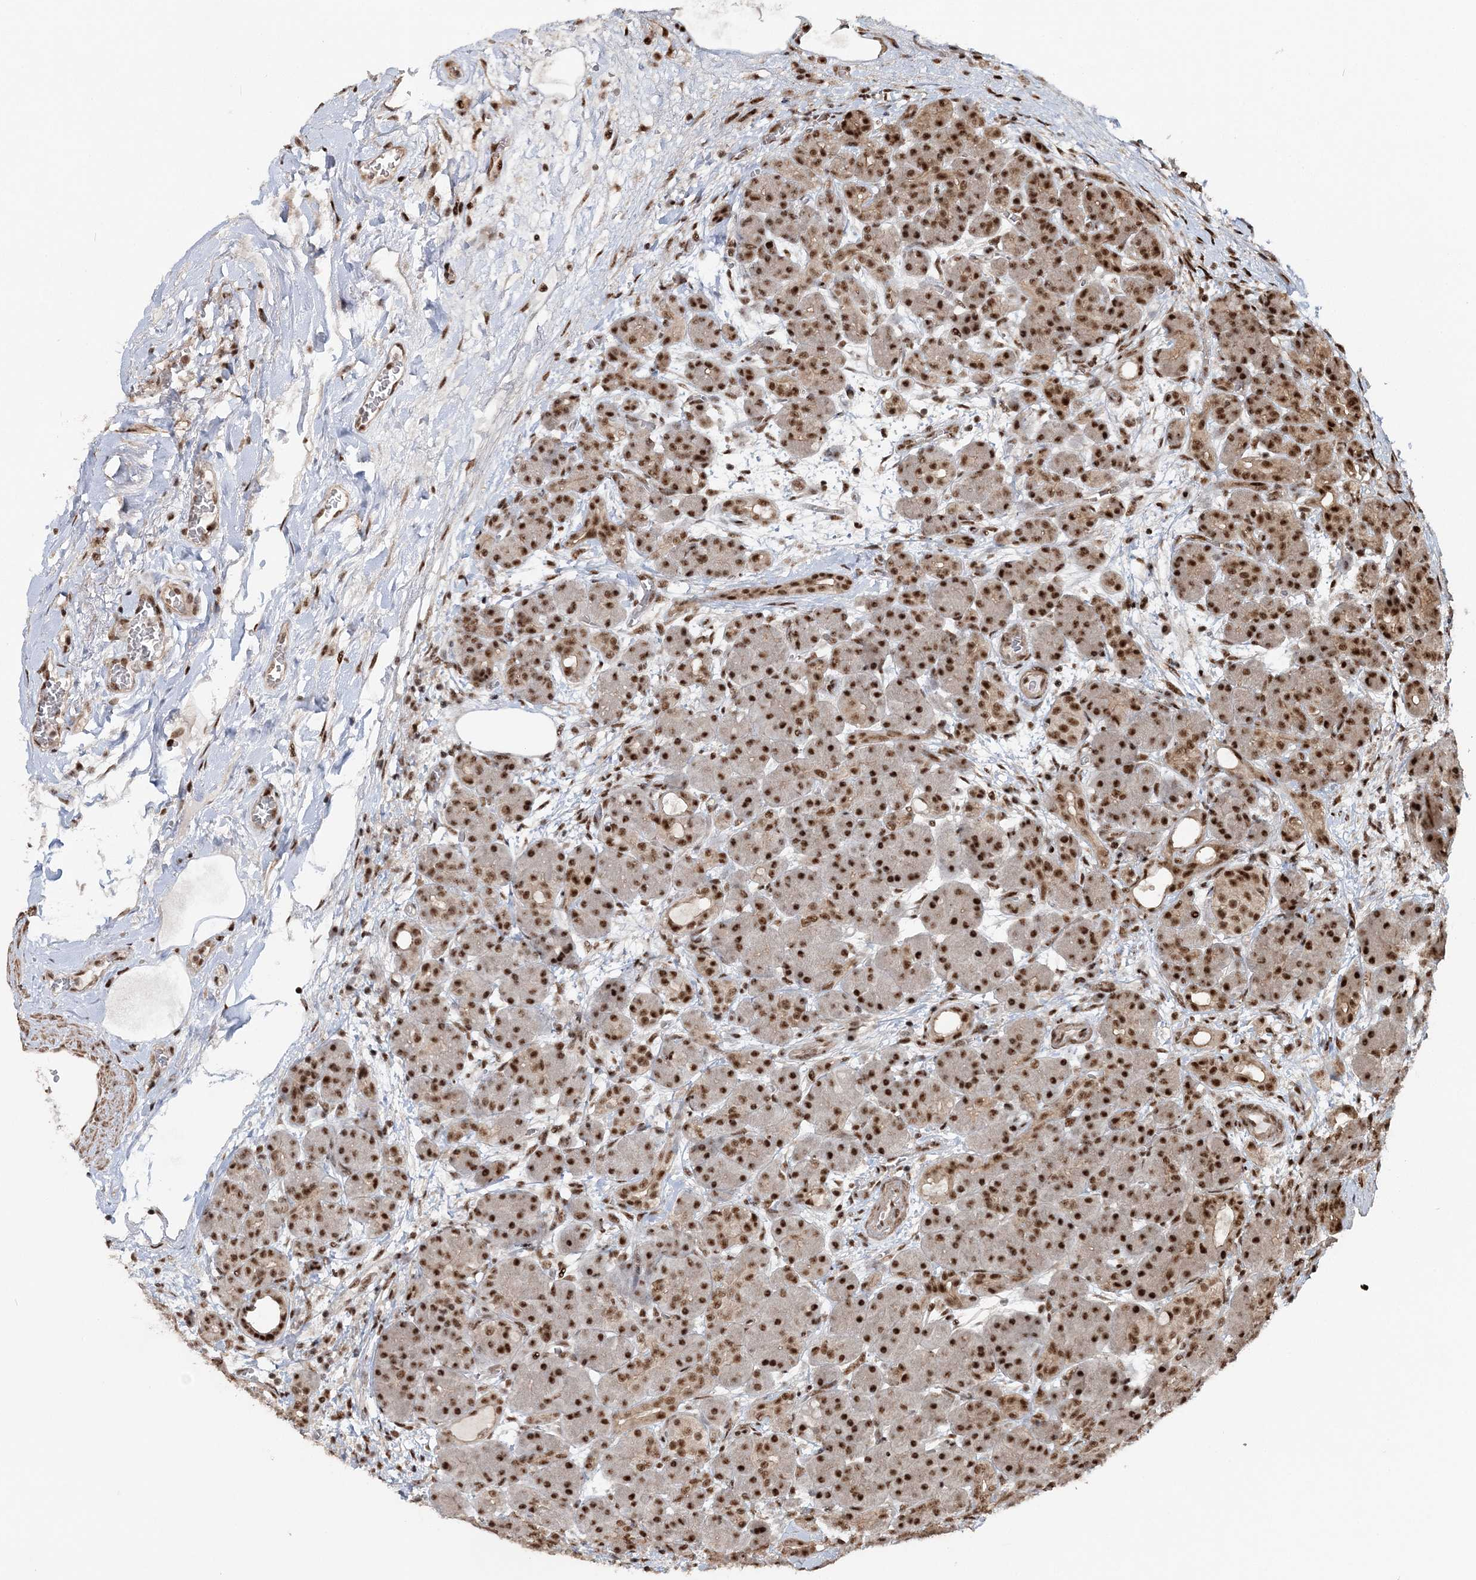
{"staining": {"intensity": "strong", "quantity": ">75%", "location": "nuclear"}, "tissue": "pancreas", "cell_type": "Exocrine glandular cells", "image_type": "normal", "snomed": [{"axis": "morphology", "description": "Normal tissue, NOS"}, {"axis": "topography", "description": "Pancreas"}], "caption": "Immunohistochemical staining of unremarkable human pancreas displays high levels of strong nuclear staining in approximately >75% of exocrine glandular cells. (DAB (3,3'-diaminobenzidine) = brown stain, brightfield microscopy at high magnification).", "gene": "EXOSC8", "patient": {"sex": "male", "age": 63}}